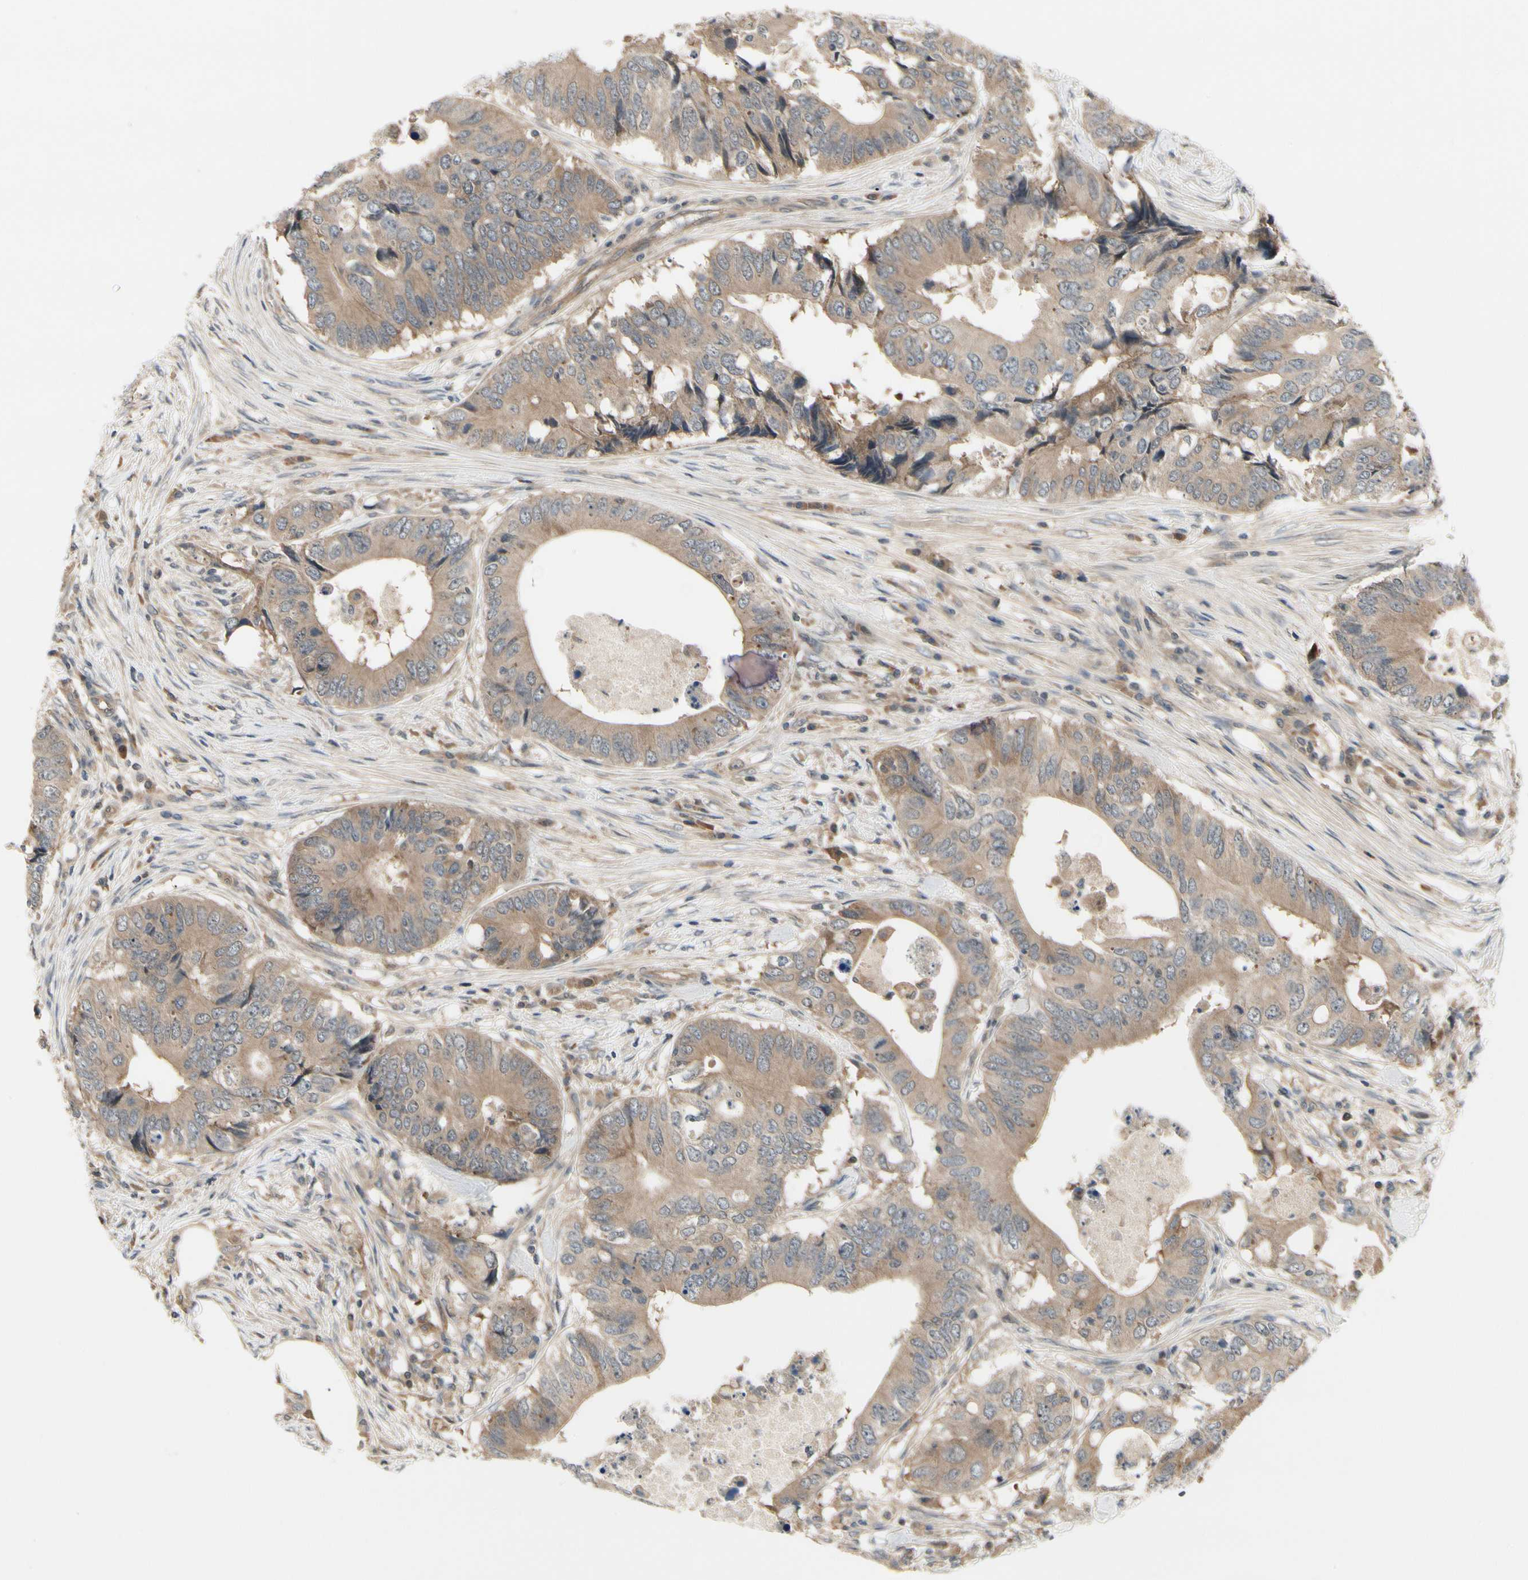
{"staining": {"intensity": "moderate", "quantity": ">75%", "location": "cytoplasmic/membranous"}, "tissue": "colorectal cancer", "cell_type": "Tumor cells", "image_type": "cancer", "snomed": [{"axis": "morphology", "description": "Adenocarcinoma, NOS"}, {"axis": "topography", "description": "Colon"}], "caption": "Colorectal cancer (adenocarcinoma) tissue exhibits moderate cytoplasmic/membranous staining in approximately >75% of tumor cells, visualized by immunohistochemistry.", "gene": "RNF14", "patient": {"sex": "male", "age": 71}}